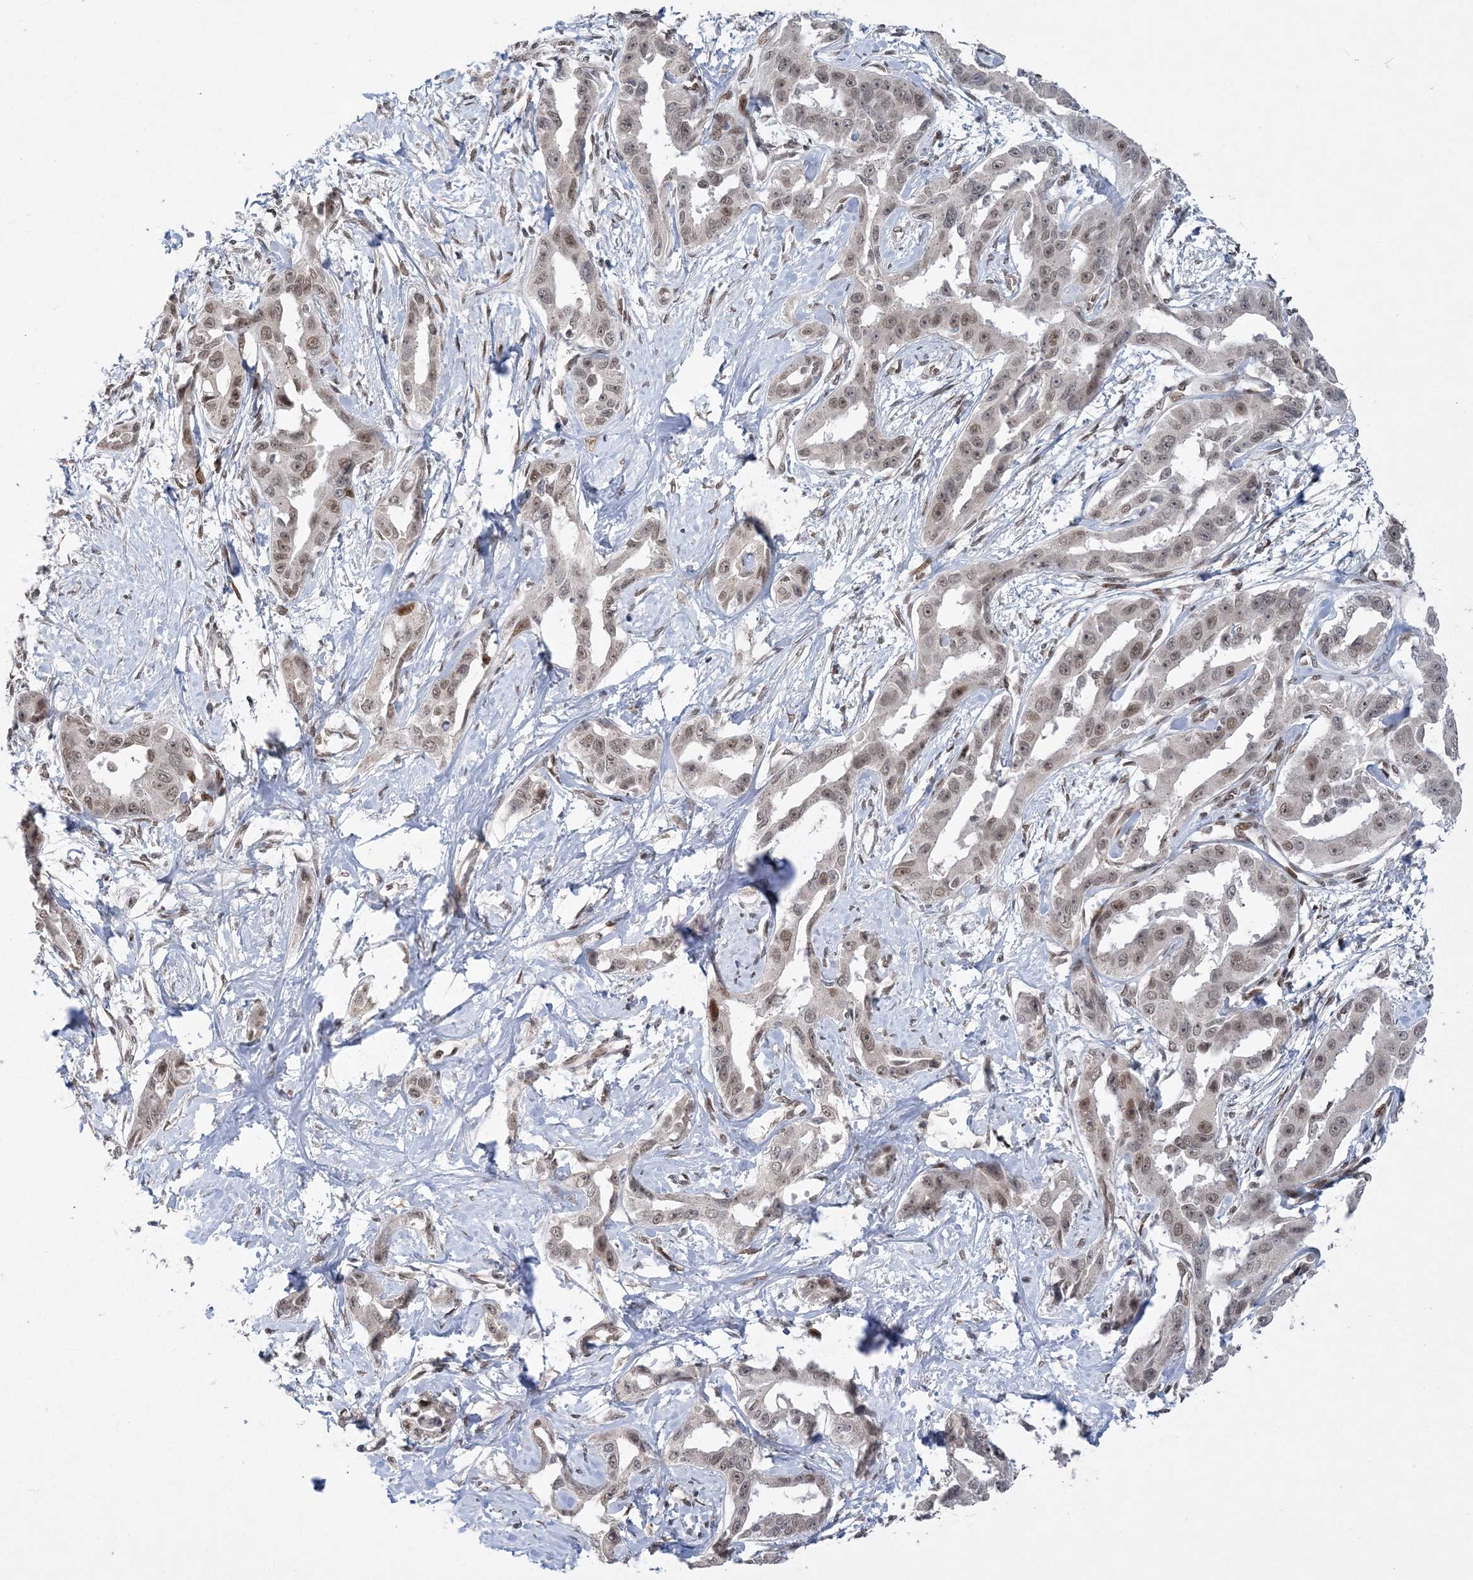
{"staining": {"intensity": "moderate", "quantity": "<25%", "location": "nuclear"}, "tissue": "liver cancer", "cell_type": "Tumor cells", "image_type": "cancer", "snomed": [{"axis": "morphology", "description": "Cholangiocarcinoma"}, {"axis": "topography", "description": "Liver"}], "caption": "Cholangiocarcinoma (liver) stained with DAB (3,3'-diaminobenzidine) immunohistochemistry (IHC) exhibits low levels of moderate nuclear expression in approximately <25% of tumor cells.", "gene": "WAC", "patient": {"sex": "male", "age": 59}}